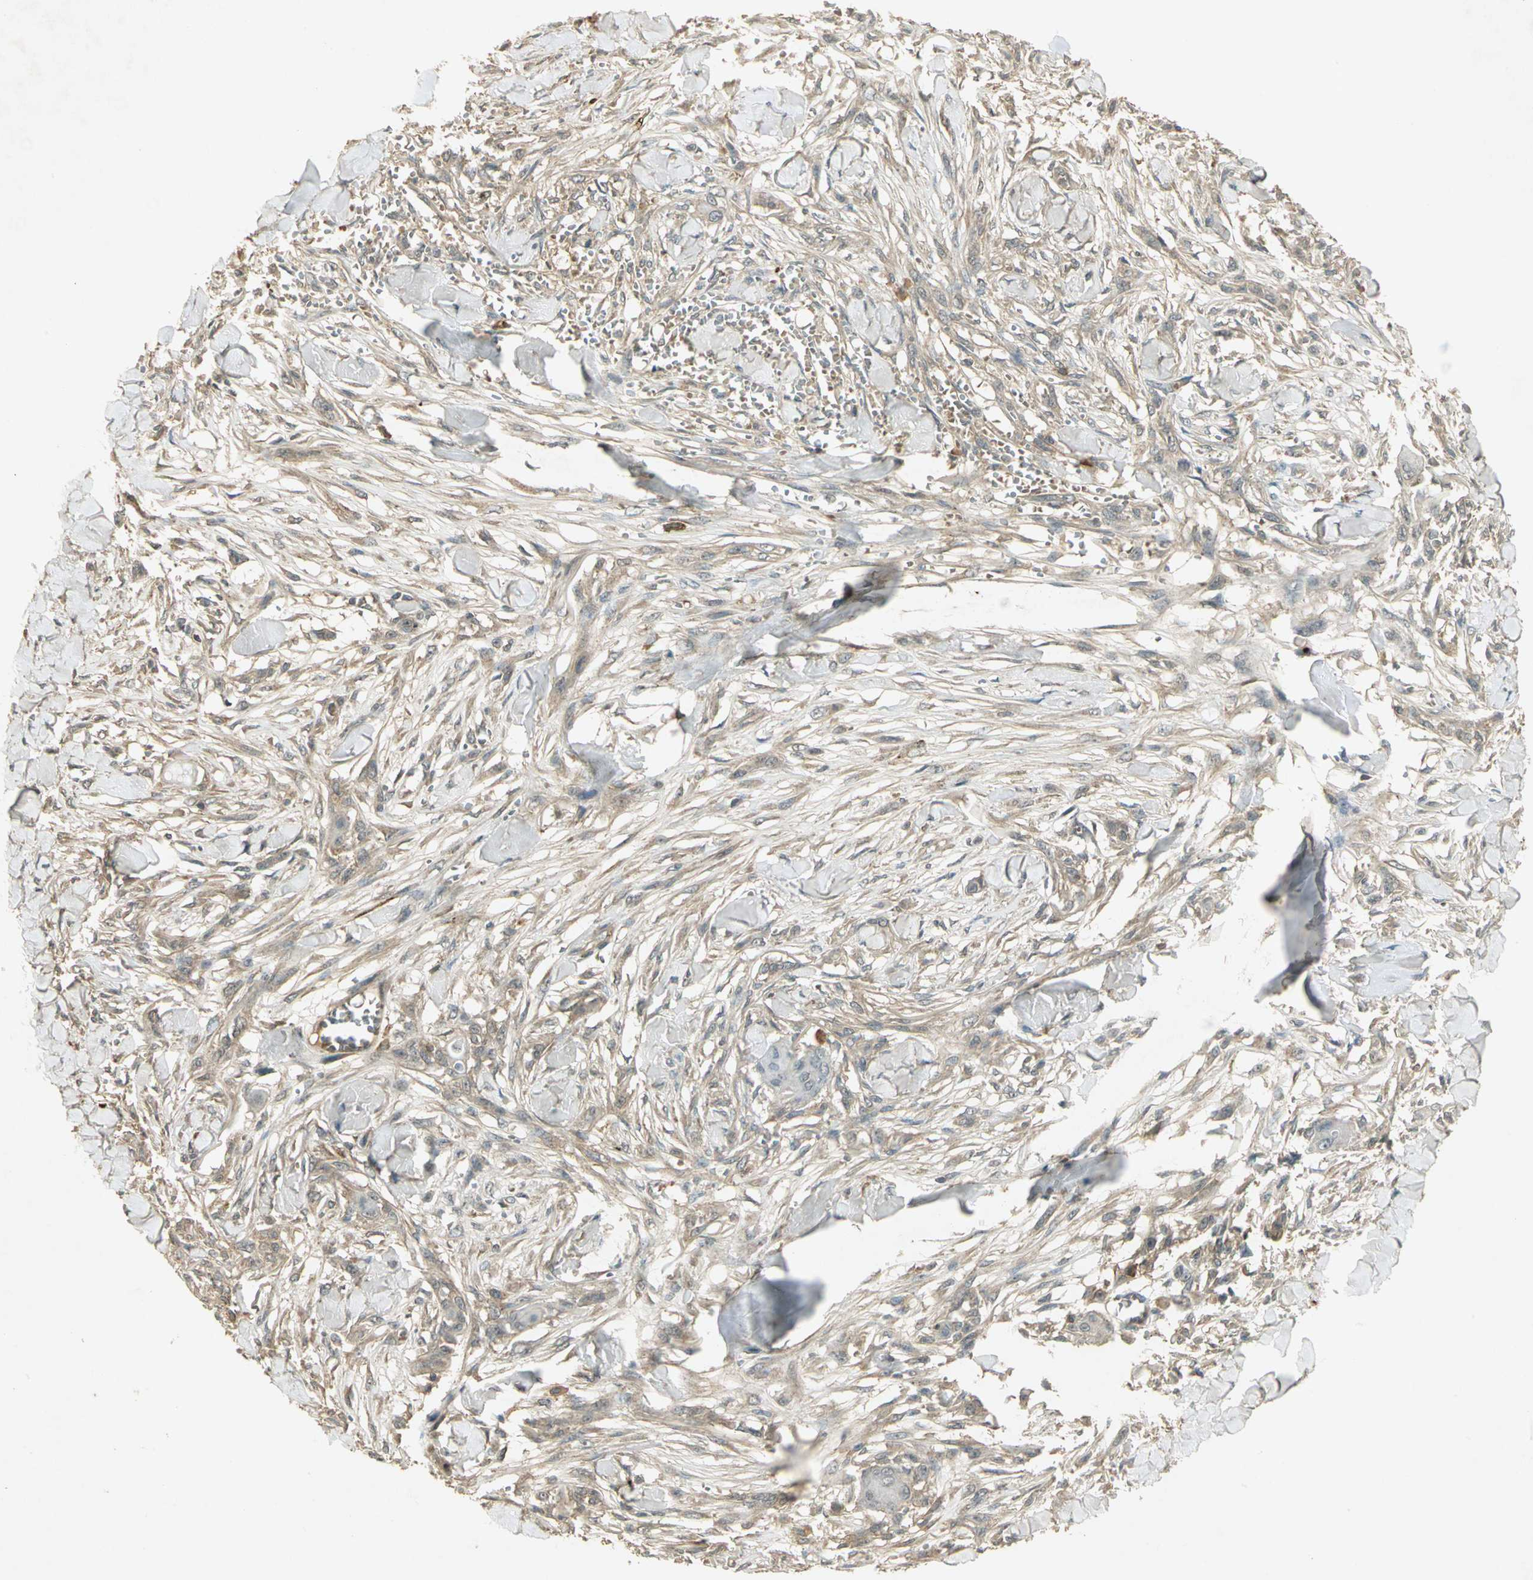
{"staining": {"intensity": "weak", "quantity": ">75%", "location": "cytoplasmic/membranous"}, "tissue": "skin cancer", "cell_type": "Tumor cells", "image_type": "cancer", "snomed": [{"axis": "morphology", "description": "Normal tissue, NOS"}, {"axis": "morphology", "description": "Squamous cell carcinoma, NOS"}, {"axis": "topography", "description": "Skin"}], "caption": "Skin cancer stained for a protein shows weak cytoplasmic/membranous positivity in tumor cells.", "gene": "KEAP1", "patient": {"sex": "female", "age": 59}}